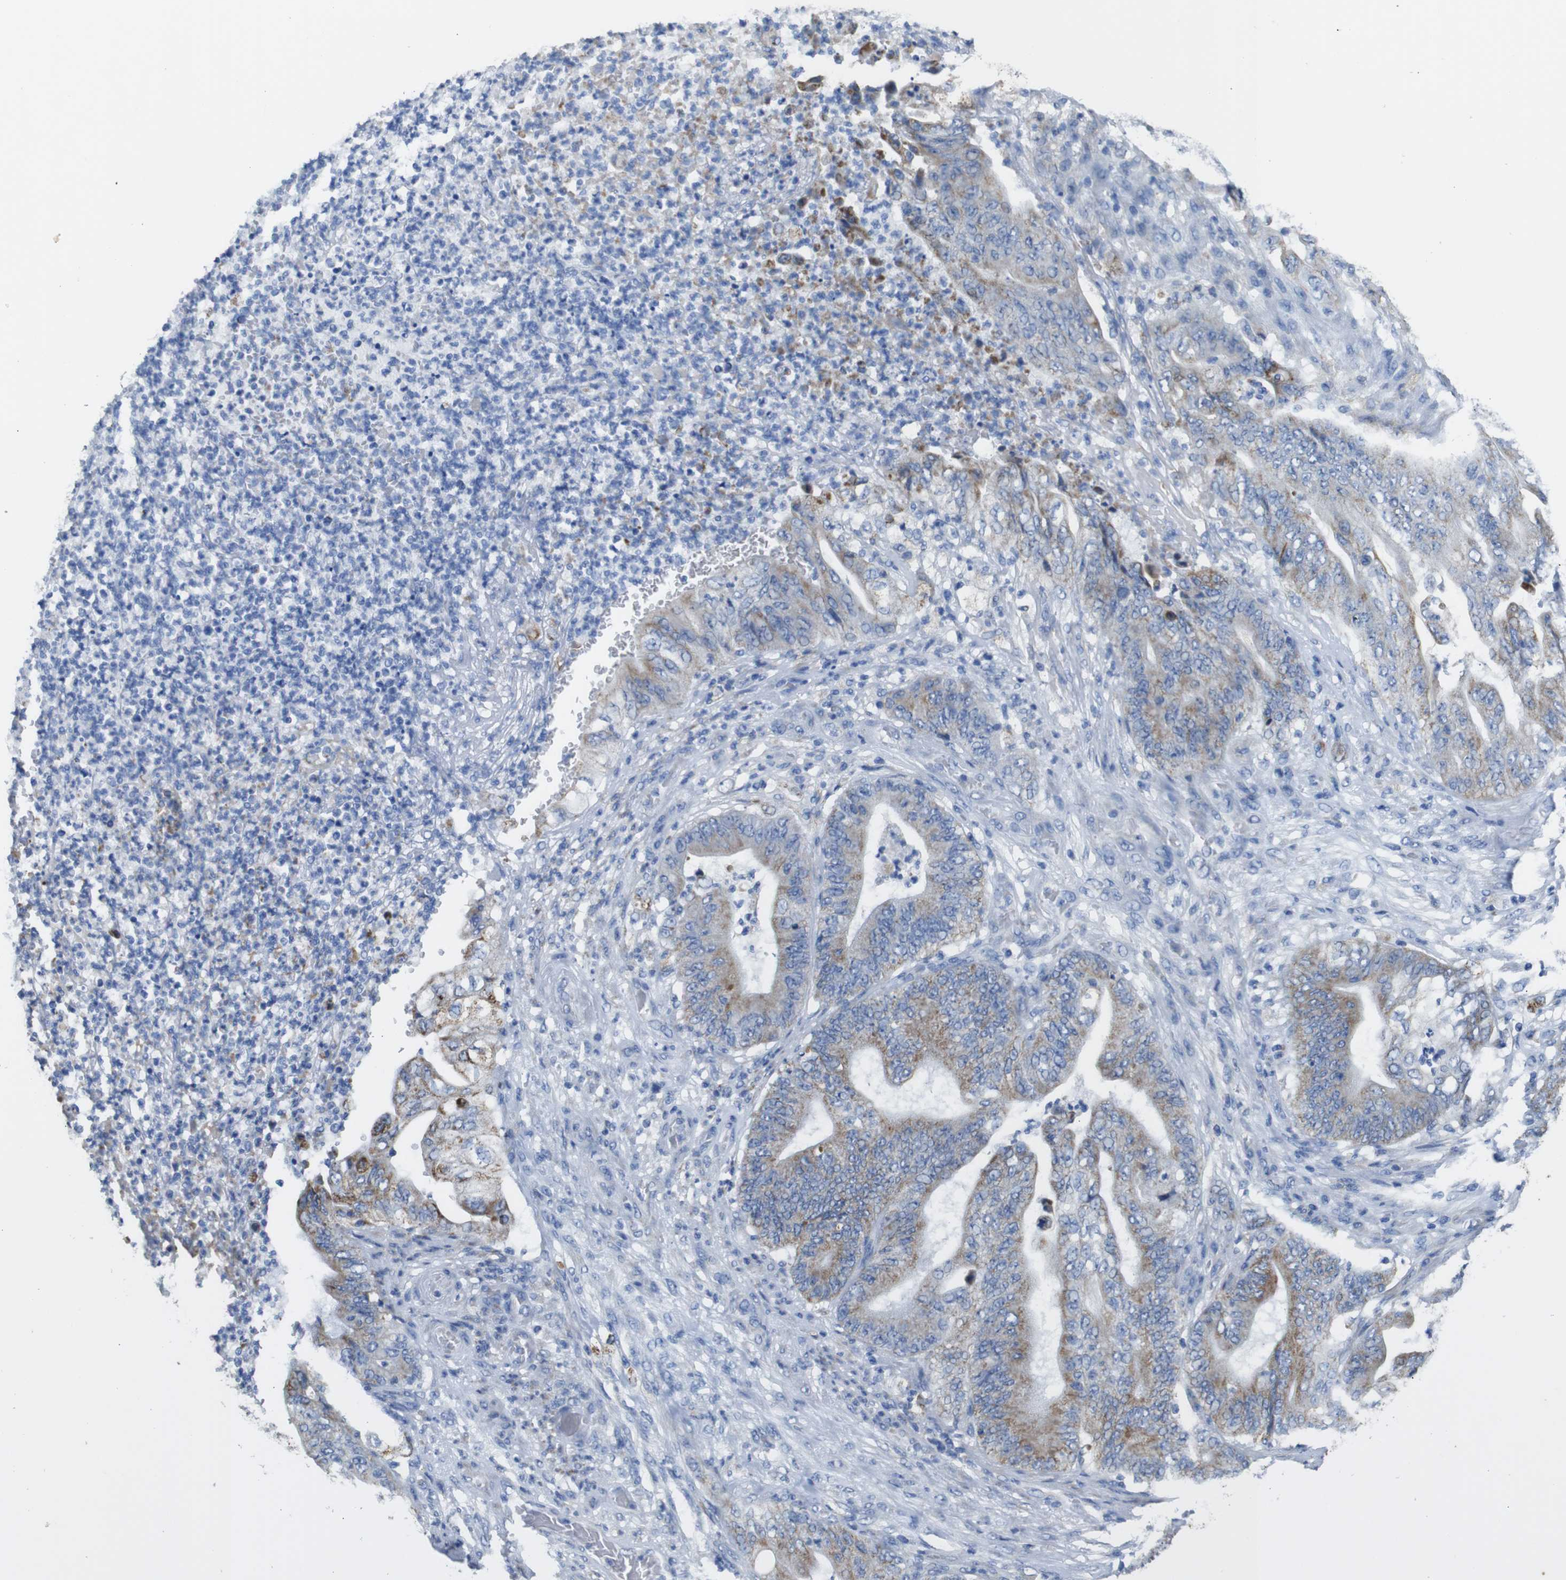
{"staining": {"intensity": "moderate", "quantity": "25%-75%", "location": "cytoplasmic/membranous"}, "tissue": "stomach cancer", "cell_type": "Tumor cells", "image_type": "cancer", "snomed": [{"axis": "morphology", "description": "Adenocarcinoma, NOS"}, {"axis": "topography", "description": "Stomach"}], "caption": "Stomach cancer (adenocarcinoma) stained with DAB (3,3'-diaminobenzidine) immunohistochemistry shows medium levels of moderate cytoplasmic/membranous staining in approximately 25%-75% of tumor cells.", "gene": "MAOA", "patient": {"sex": "female", "age": 73}}